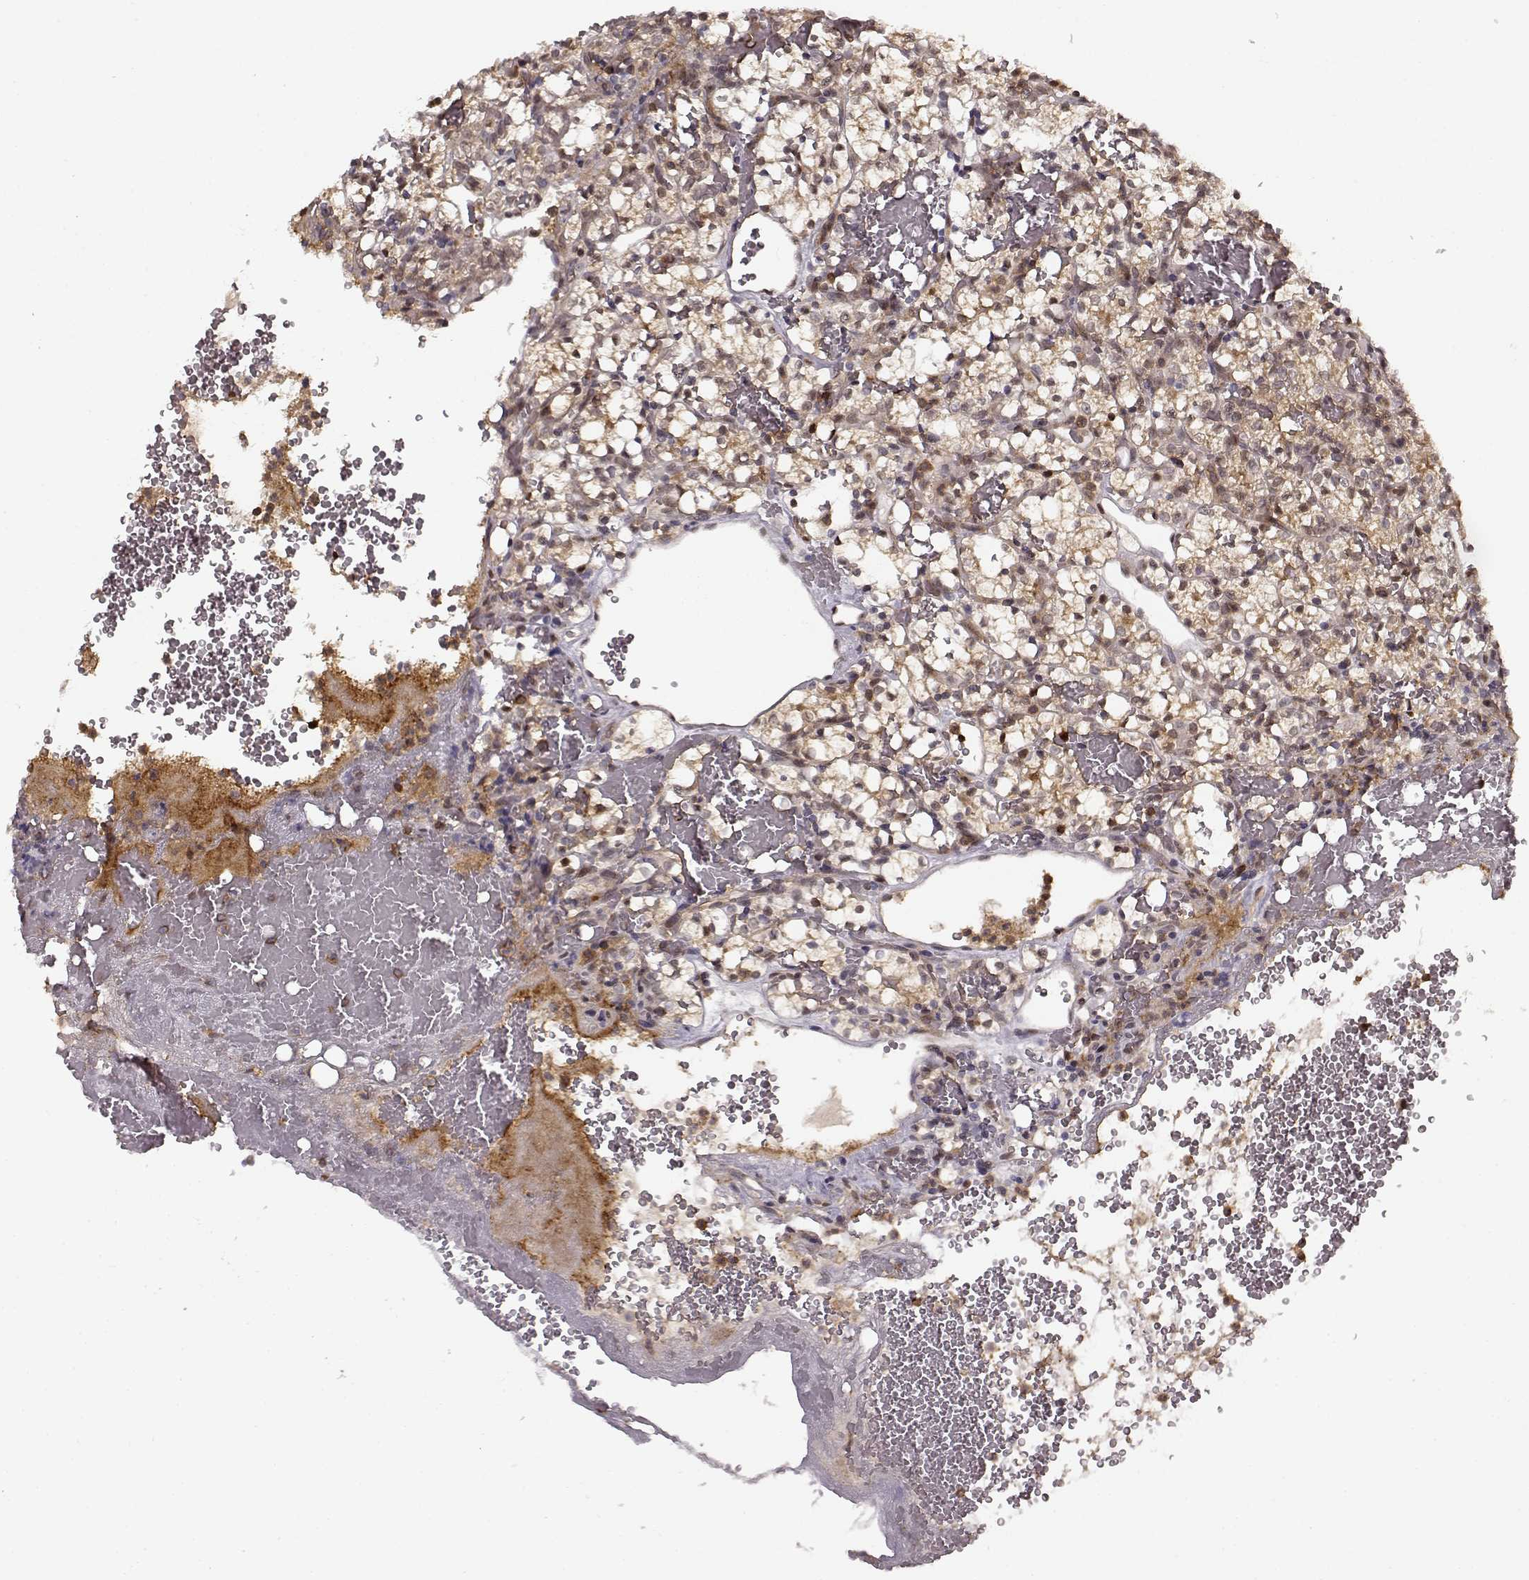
{"staining": {"intensity": "weak", "quantity": ">75%", "location": "cytoplasmic/membranous"}, "tissue": "renal cancer", "cell_type": "Tumor cells", "image_type": "cancer", "snomed": [{"axis": "morphology", "description": "Adenocarcinoma, NOS"}, {"axis": "topography", "description": "Kidney"}], "caption": "About >75% of tumor cells in renal cancer (adenocarcinoma) exhibit weak cytoplasmic/membranous protein expression as visualized by brown immunohistochemical staining.", "gene": "MFSD1", "patient": {"sex": "female", "age": 69}}